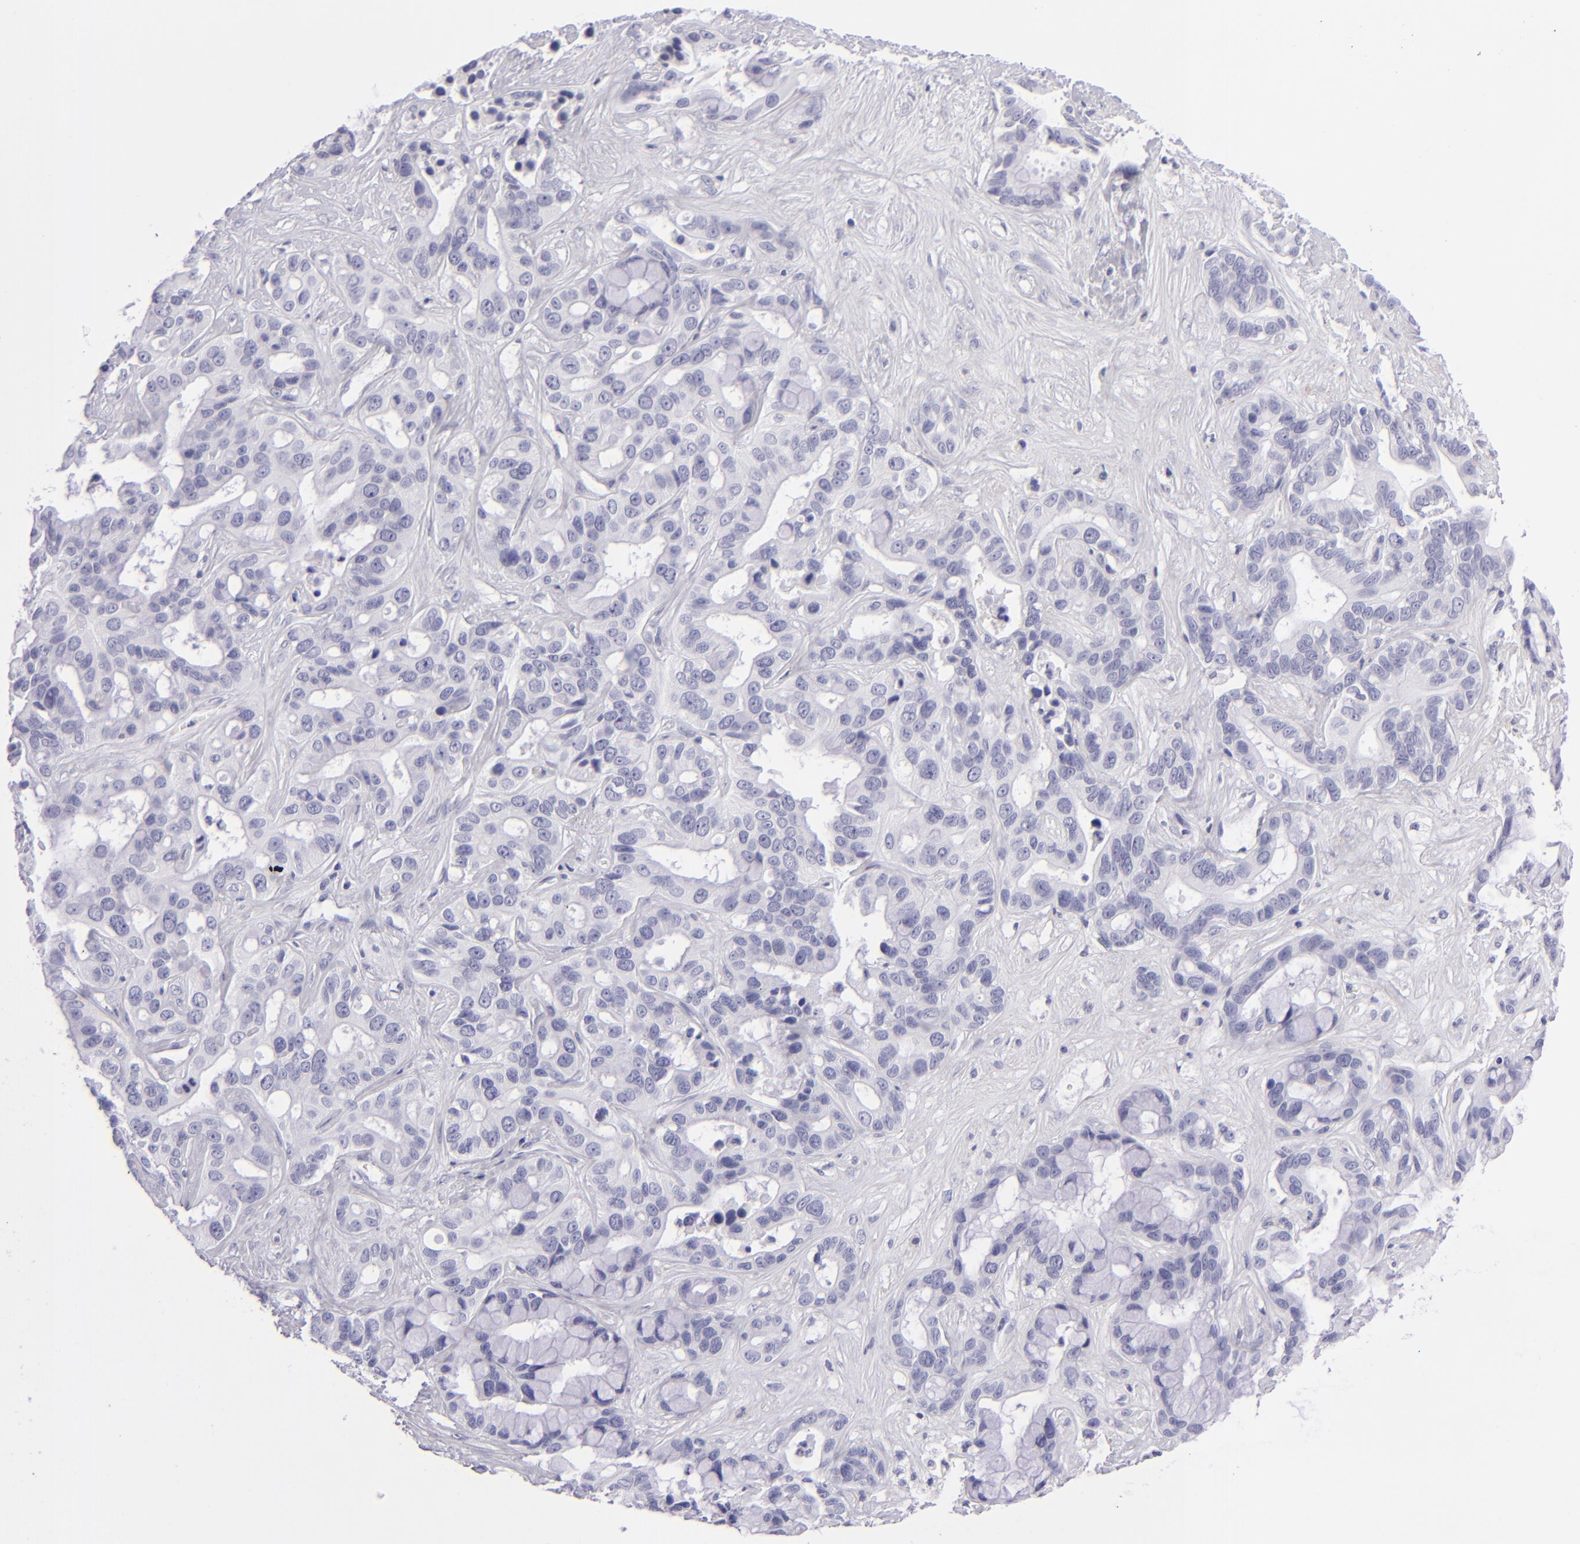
{"staining": {"intensity": "negative", "quantity": "none", "location": "none"}, "tissue": "liver cancer", "cell_type": "Tumor cells", "image_type": "cancer", "snomed": [{"axis": "morphology", "description": "Cholangiocarcinoma"}, {"axis": "topography", "description": "Liver"}], "caption": "The micrograph exhibits no staining of tumor cells in liver cancer (cholangiocarcinoma).", "gene": "PVALB", "patient": {"sex": "female", "age": 65}}